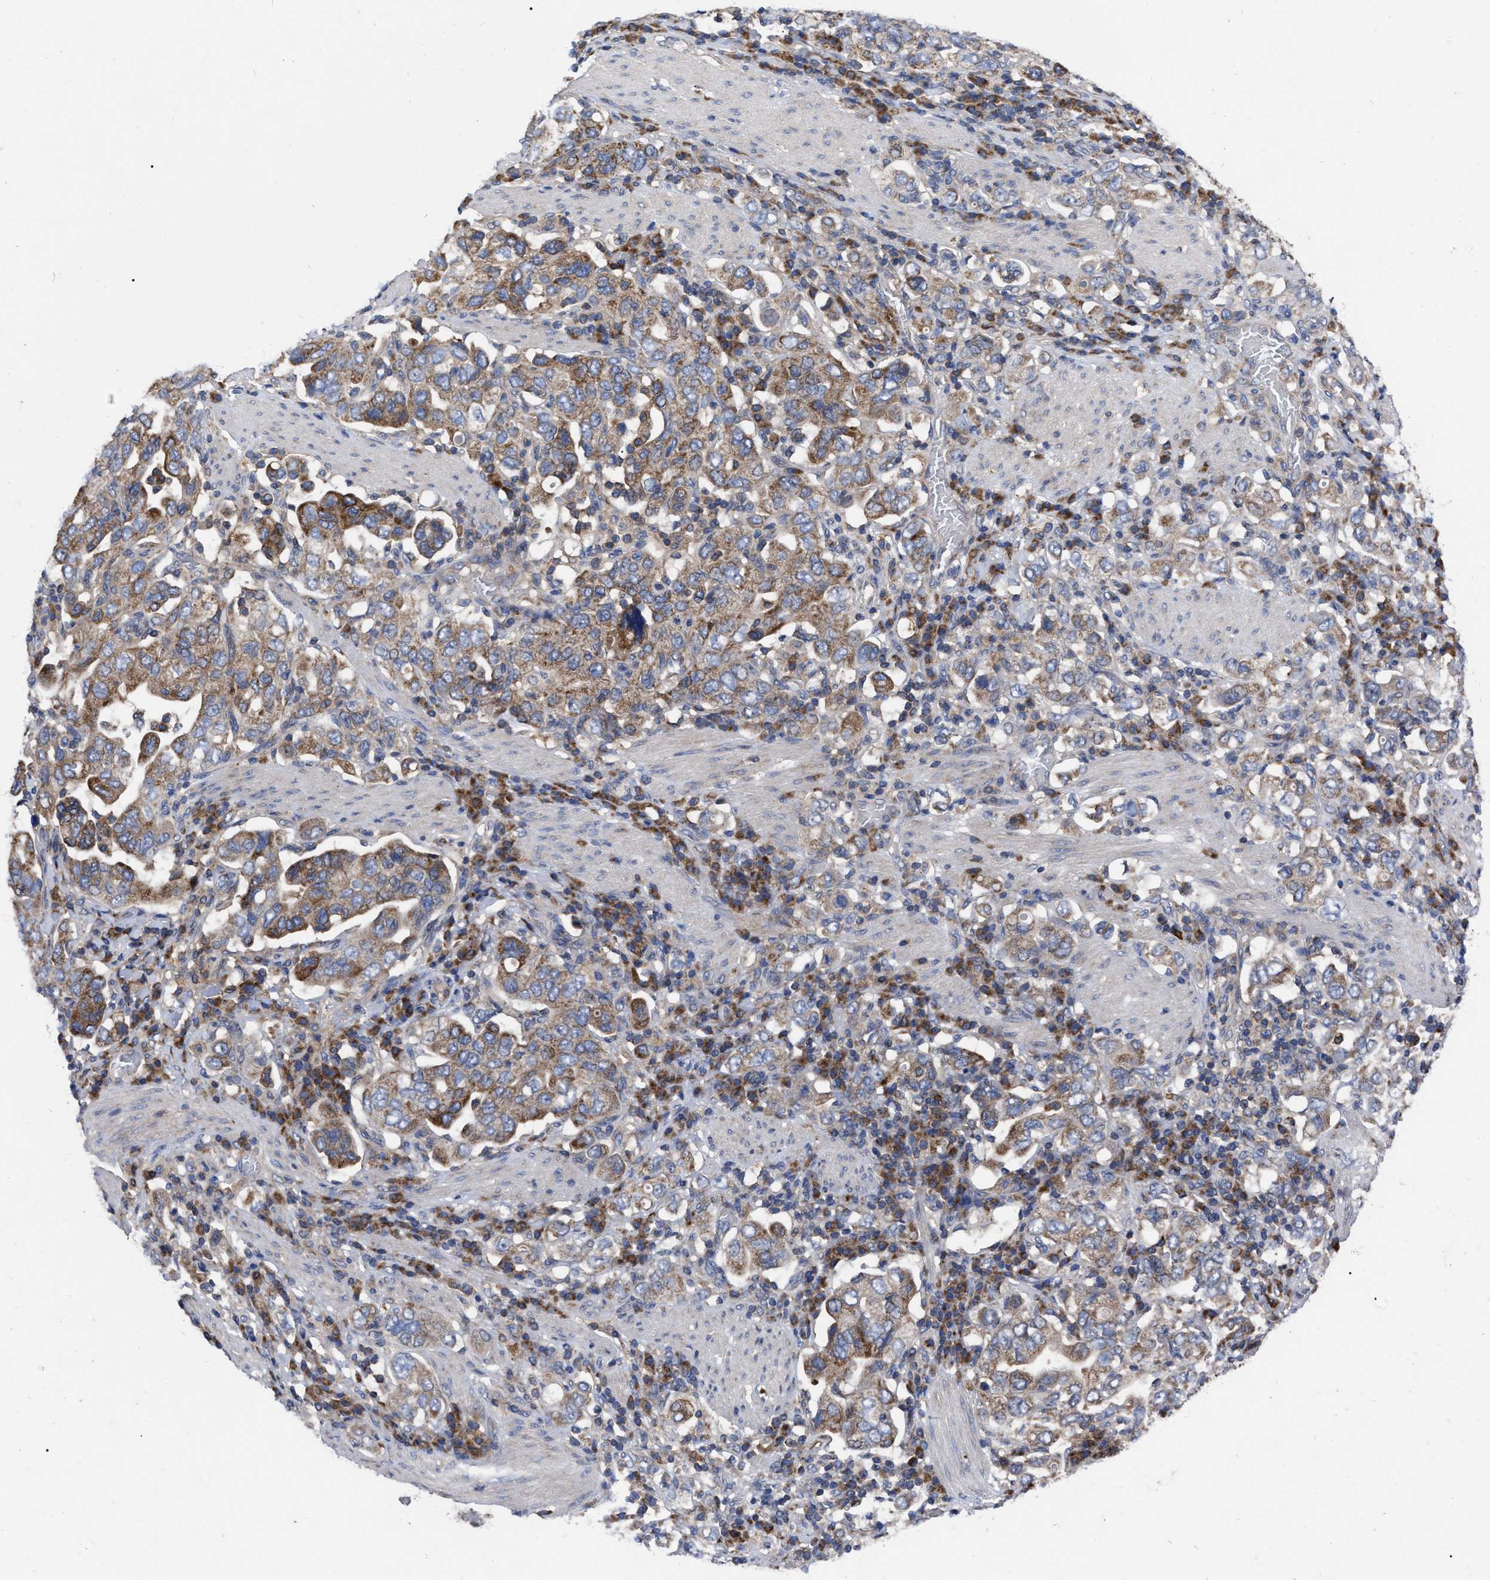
{"staining": {"intensity": "moderate", "quantity": ">75%", "location": "cytoplasmic/membranous"}, "tissue": "stomach cancer", "cell_type": "Tumor cells", "image_type": "cancer", "snomed": [{"axis": "morphology", "description": "Adenocarcinoma, NOS"}, {"axis": "topography", "description": "Stomach, upper"}], "caption": "Immunohistochemistry (IHC) of human stomach cancer reveals medium levels of moderate cytoplasmic/membranous positivity in approximately >75% of tumor cells.", "gene": "CDKN2C", "patient": {"sex": "male", "age": 62}}